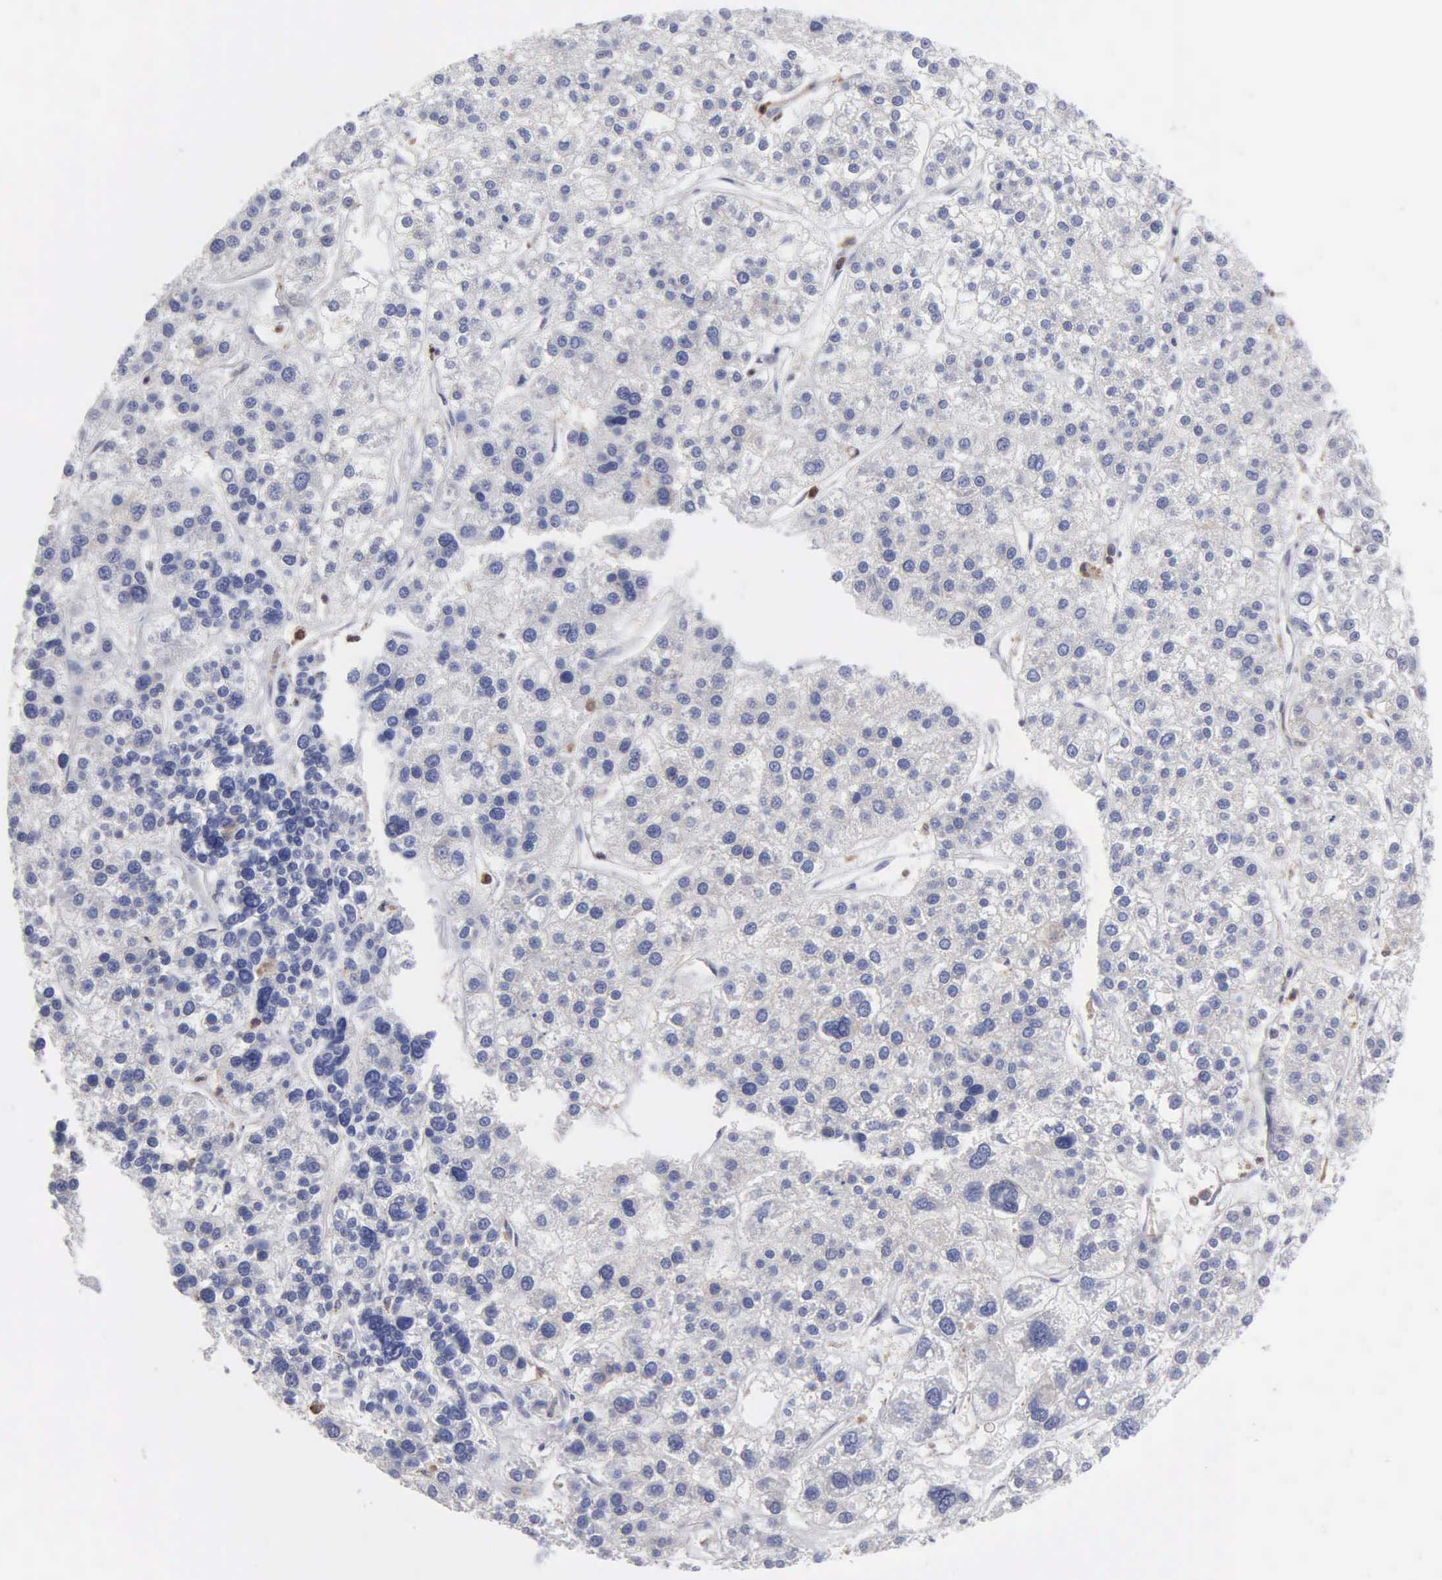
{"staining": {"intensity": "negative", "quantity": "none", "location": "none"}, "tissue": "liver cancer", "cell_type": "Tumor cells", "image_type": "cancer", "snomed": [{"axis": "morphology", "description": "Carcinoma, Hepatocellular, NOS"}, {"axis": "topography", "description": "Liver"}], "caption": "A photomicrograph of human liver hepatocellular carcinoma is negative for staining in tumor cells.", "gene": "G6PD", "patient": {"sex": "female", "age": 85}}